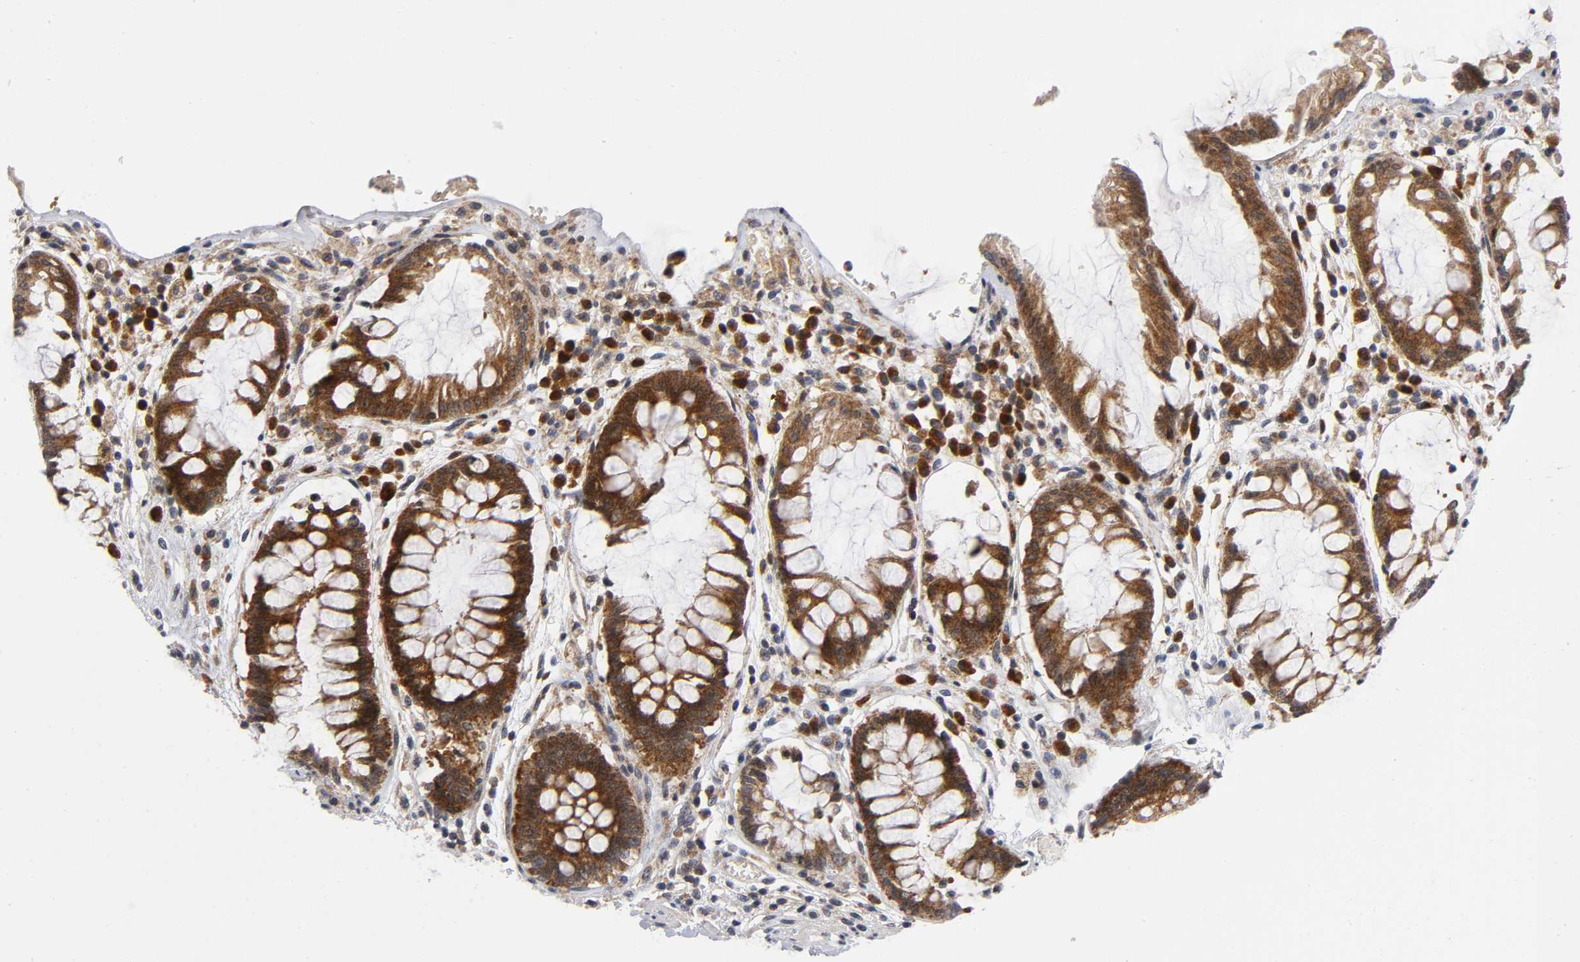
{"staining": {"intensity": "strong", "quantity": ">75%", "location": "cytoplasmic/membranous"}, "tissue": "rectum", "cell_type": "Glandular cells", "image_type": "normal", "snomed": [{"axis": "morphology", "description": "Normal tissue, NOS"}, {"axis": "topography", "description": "Rectum"}], "caption": "Immunohistochemistry (IHC) staining of benign rectum, which reveals high levels of strong cytoplasmic/membranous expression in approximately >75% of glandular cells indicating strong cytoplasmic/membranous protein staining. The staining was performed using DAB (brown) for protein detection and nuclei were counterstained in hematoxylin (blue).", "gene": "EIF5", "patient": {"sex": "female", "age": 46}}